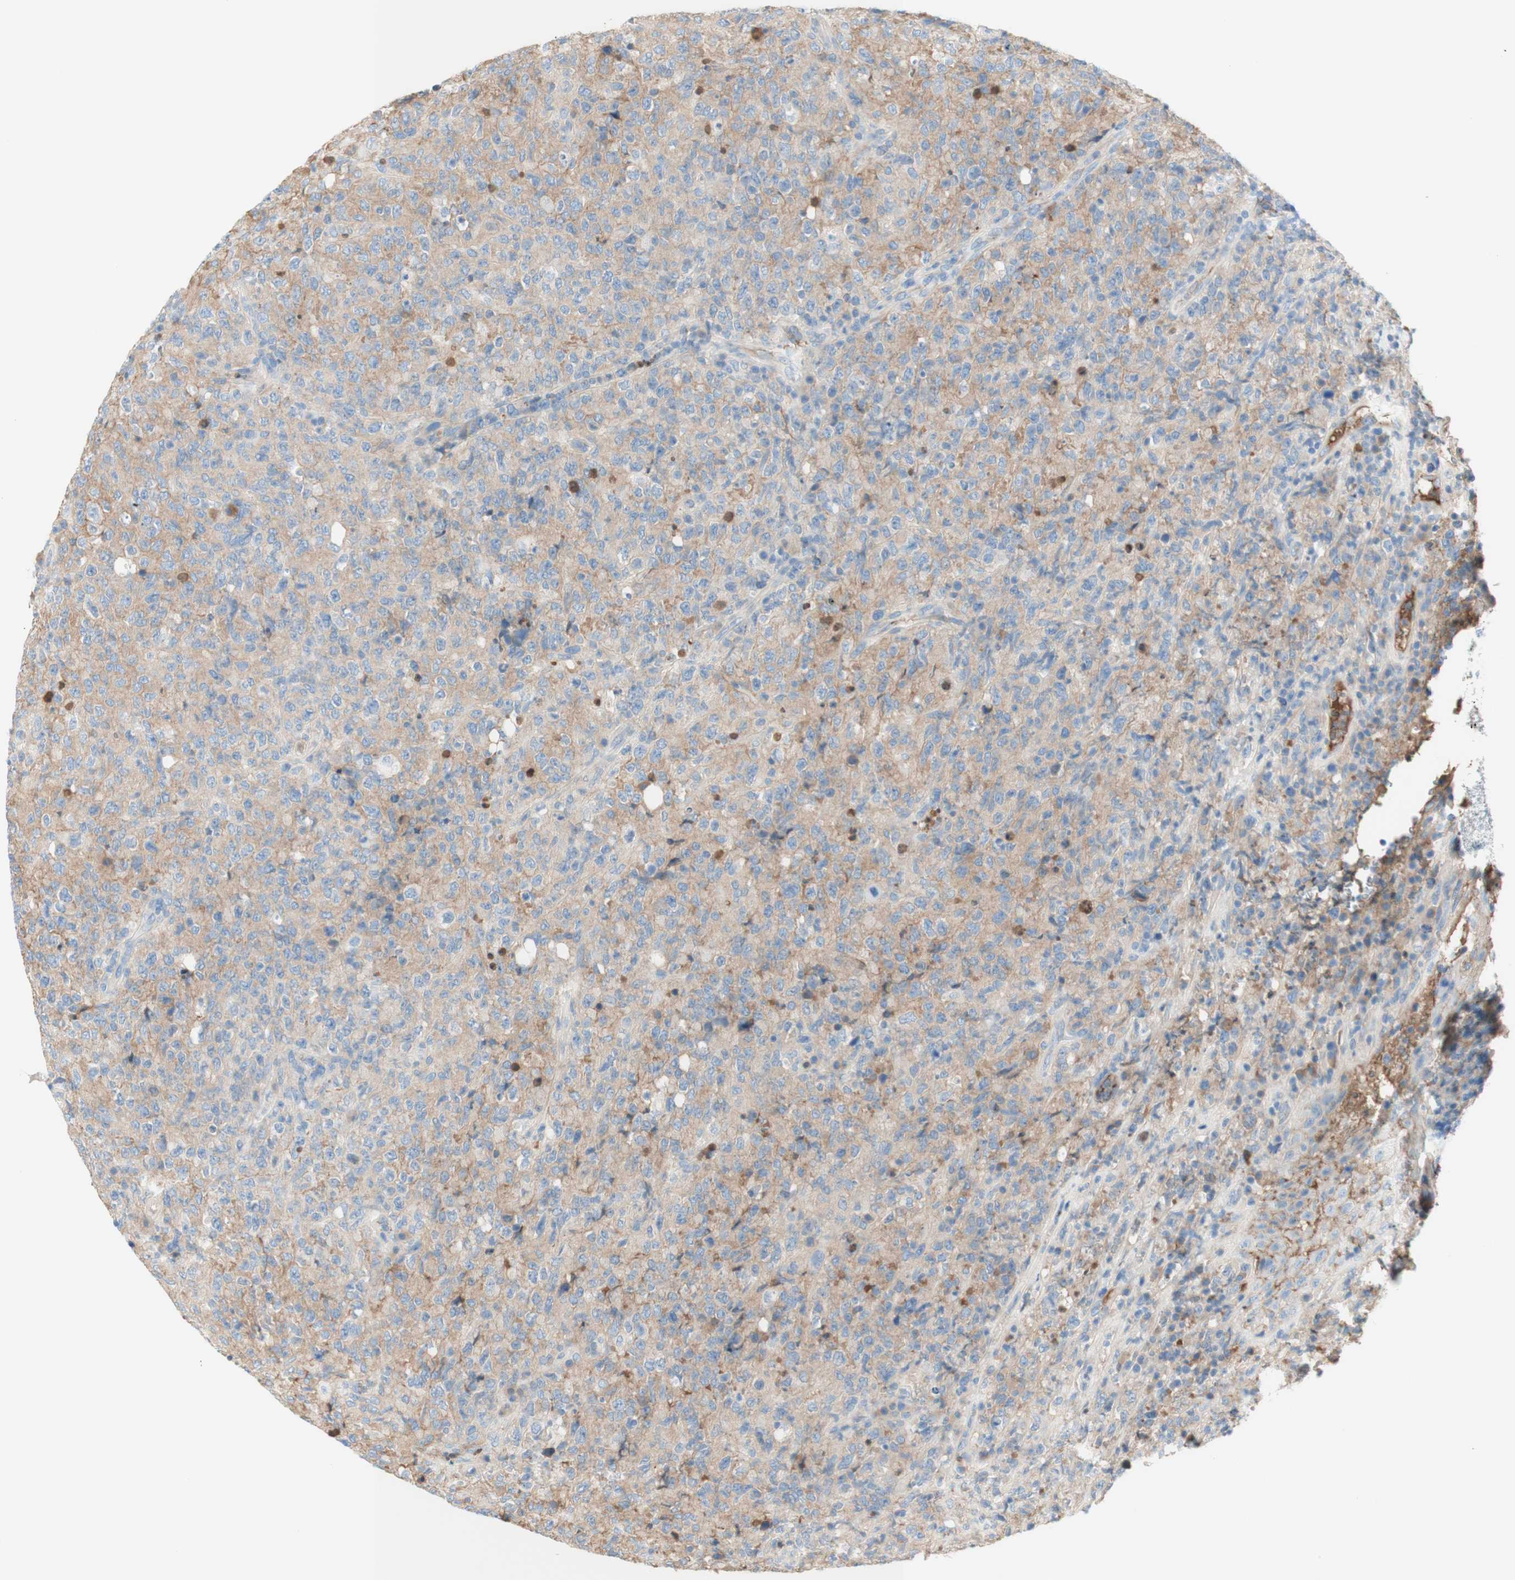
{"staining": {"intensity": "moderate", "quantity": "<25%", "location": "cytoplasmic/membranous"}, "tissue": "lymphoma", "cell_type": "Tumor cells", "image_type": "cancer", "snomed": [{"axis": "morphology", "description": "Malignant lymphoma, non-Hodgkin's type, High grade"}, {"axis": "topography", "description": "Tonsil"}], "caption": "High-grade malignant lymphoma, non-Hodgkin's type was stained to show a protein in brown. There is low levels of moderate cytoplasmic/membranous staining in approximately <25% of tumor cells.", "gene": "KNG1", "patient": {"sex": "female", "age": 36}}